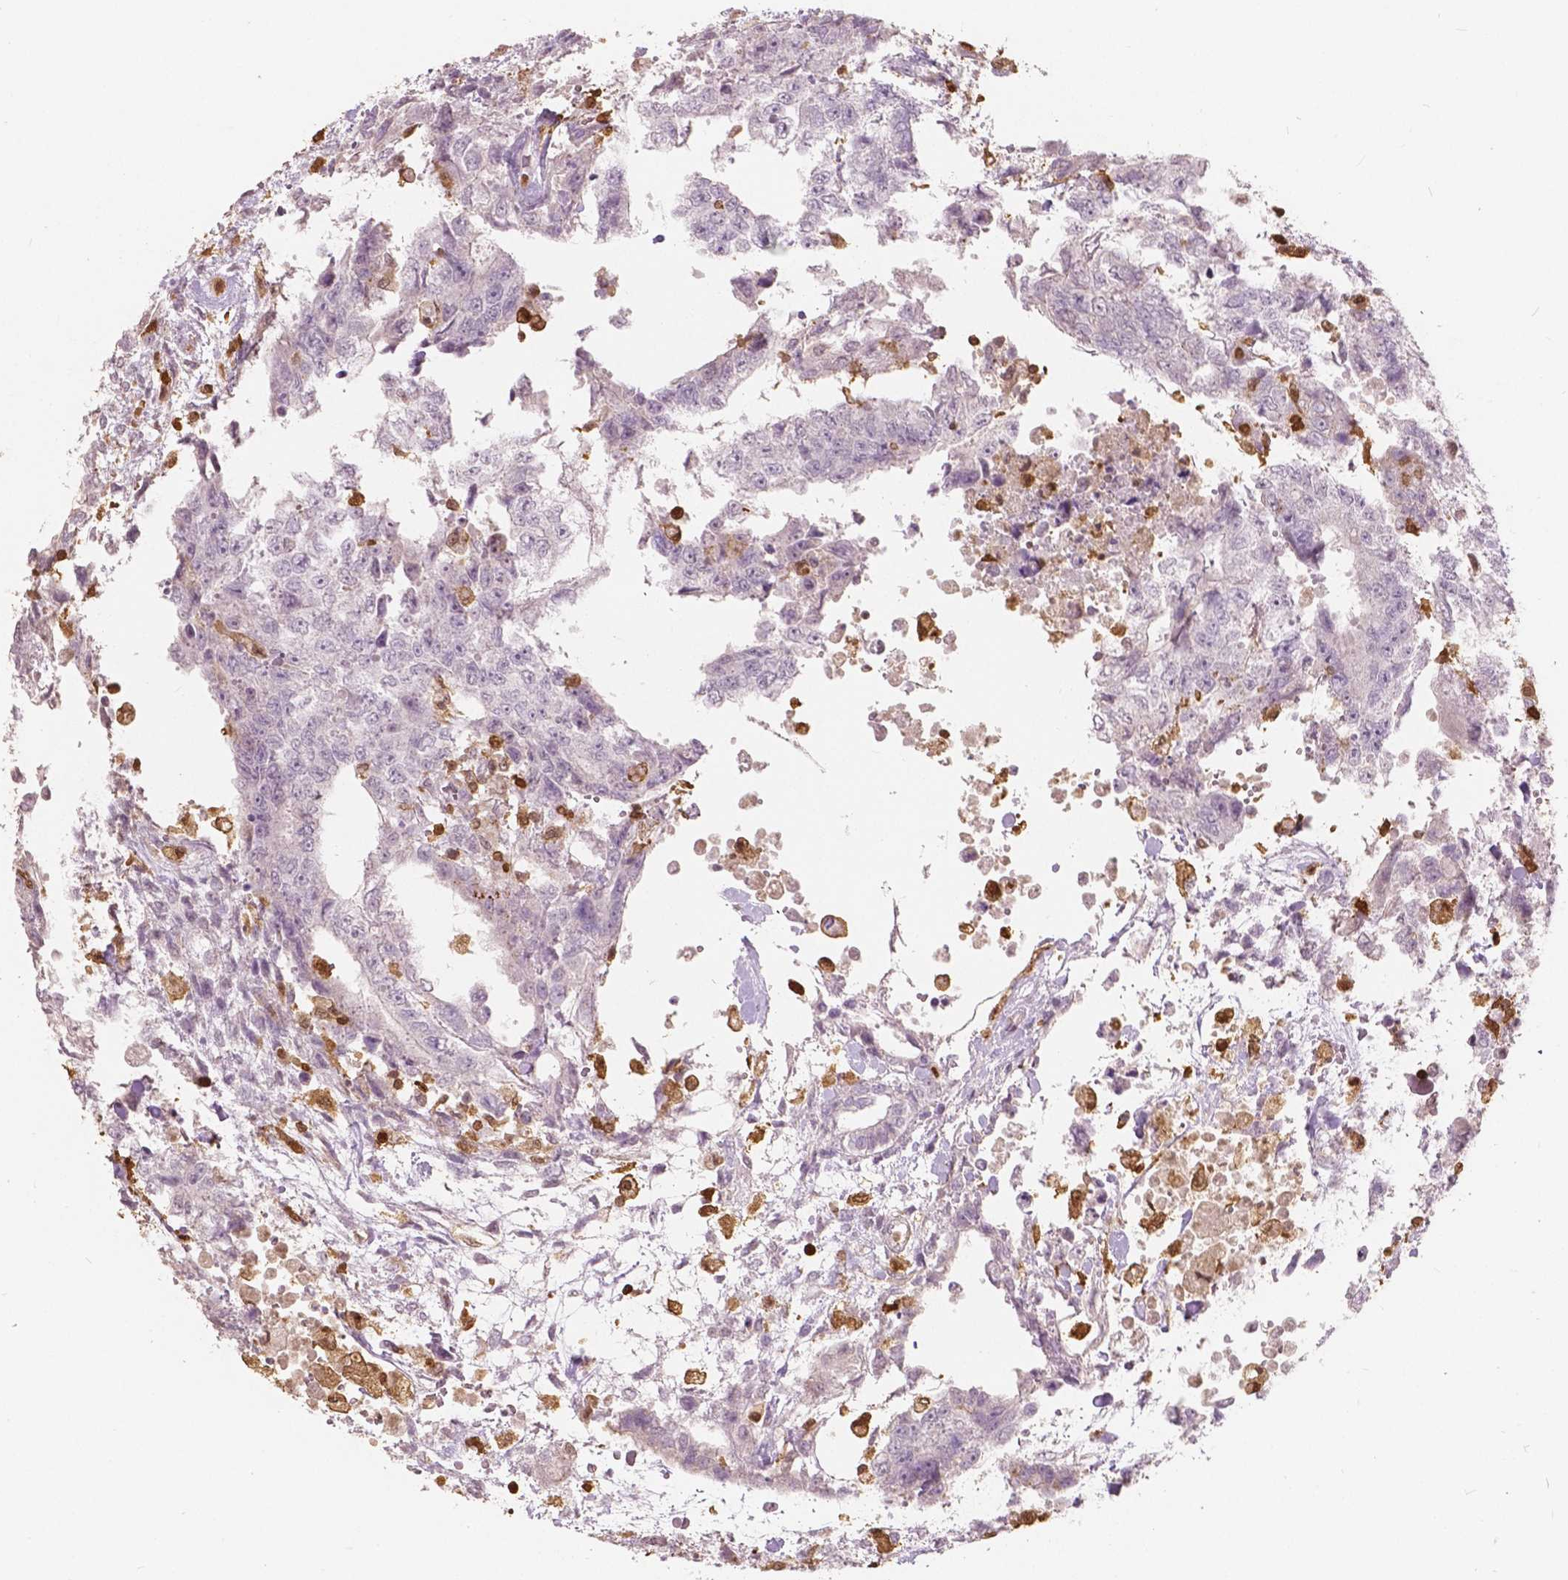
{"staining": {"intensity": "negative", "quantity": "none", "location": "none"}, "tissue": "testis cancer", "cell_type": "Tumor cells", "image_type": "cancer", "snomed": [{"axis": "morphology", "description": "Carcinoma, Embryonal, NOS"}, {"axis": "topography", "description": "Testis"}], "caption": "Testis cancer was stained to show a protein in brown. There is no significant staining in tumor cells.", "gene": "S100A4", "patient": {"sex": "male", "age": 24}}